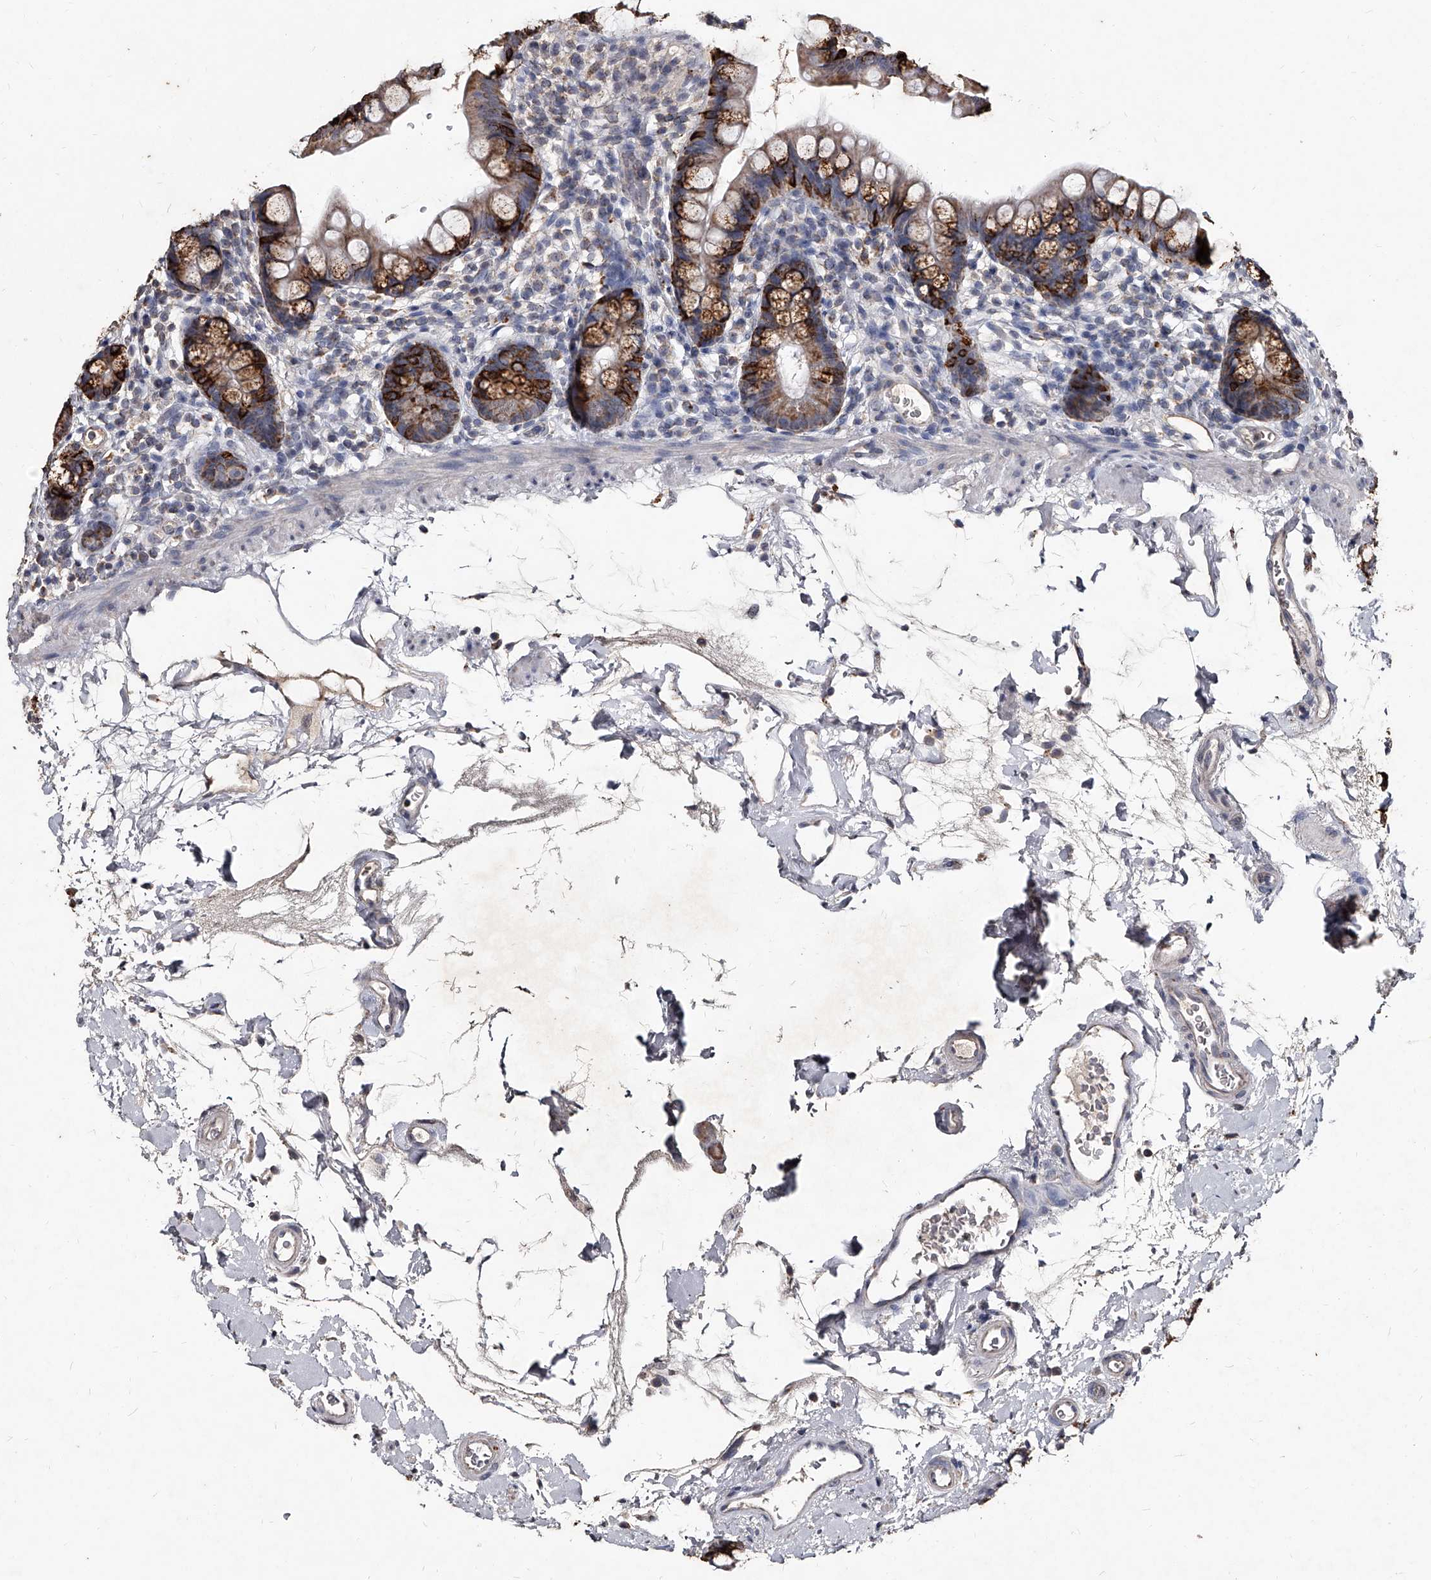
{"staining": {"intensity": "strong", "quantity": "25%-75%", "location": "cytoplasmic/membranous"}, "tissue": "small intestine", "cell_type": "Glandular cells", "image_type": "normal", "snomed": [{"axis": "morphology", "description": "Normal tissue, NOS"}, {"axis": "topography", "description": "Small intestine"}], "caption": "Human small intestine stained with a brown dye reveals strong cytoplasmic/membranous positive positivity in about 25%-75% of glandular cells.", "gene": "GPR183", "patient": {"sex": "female", "age": 84}}